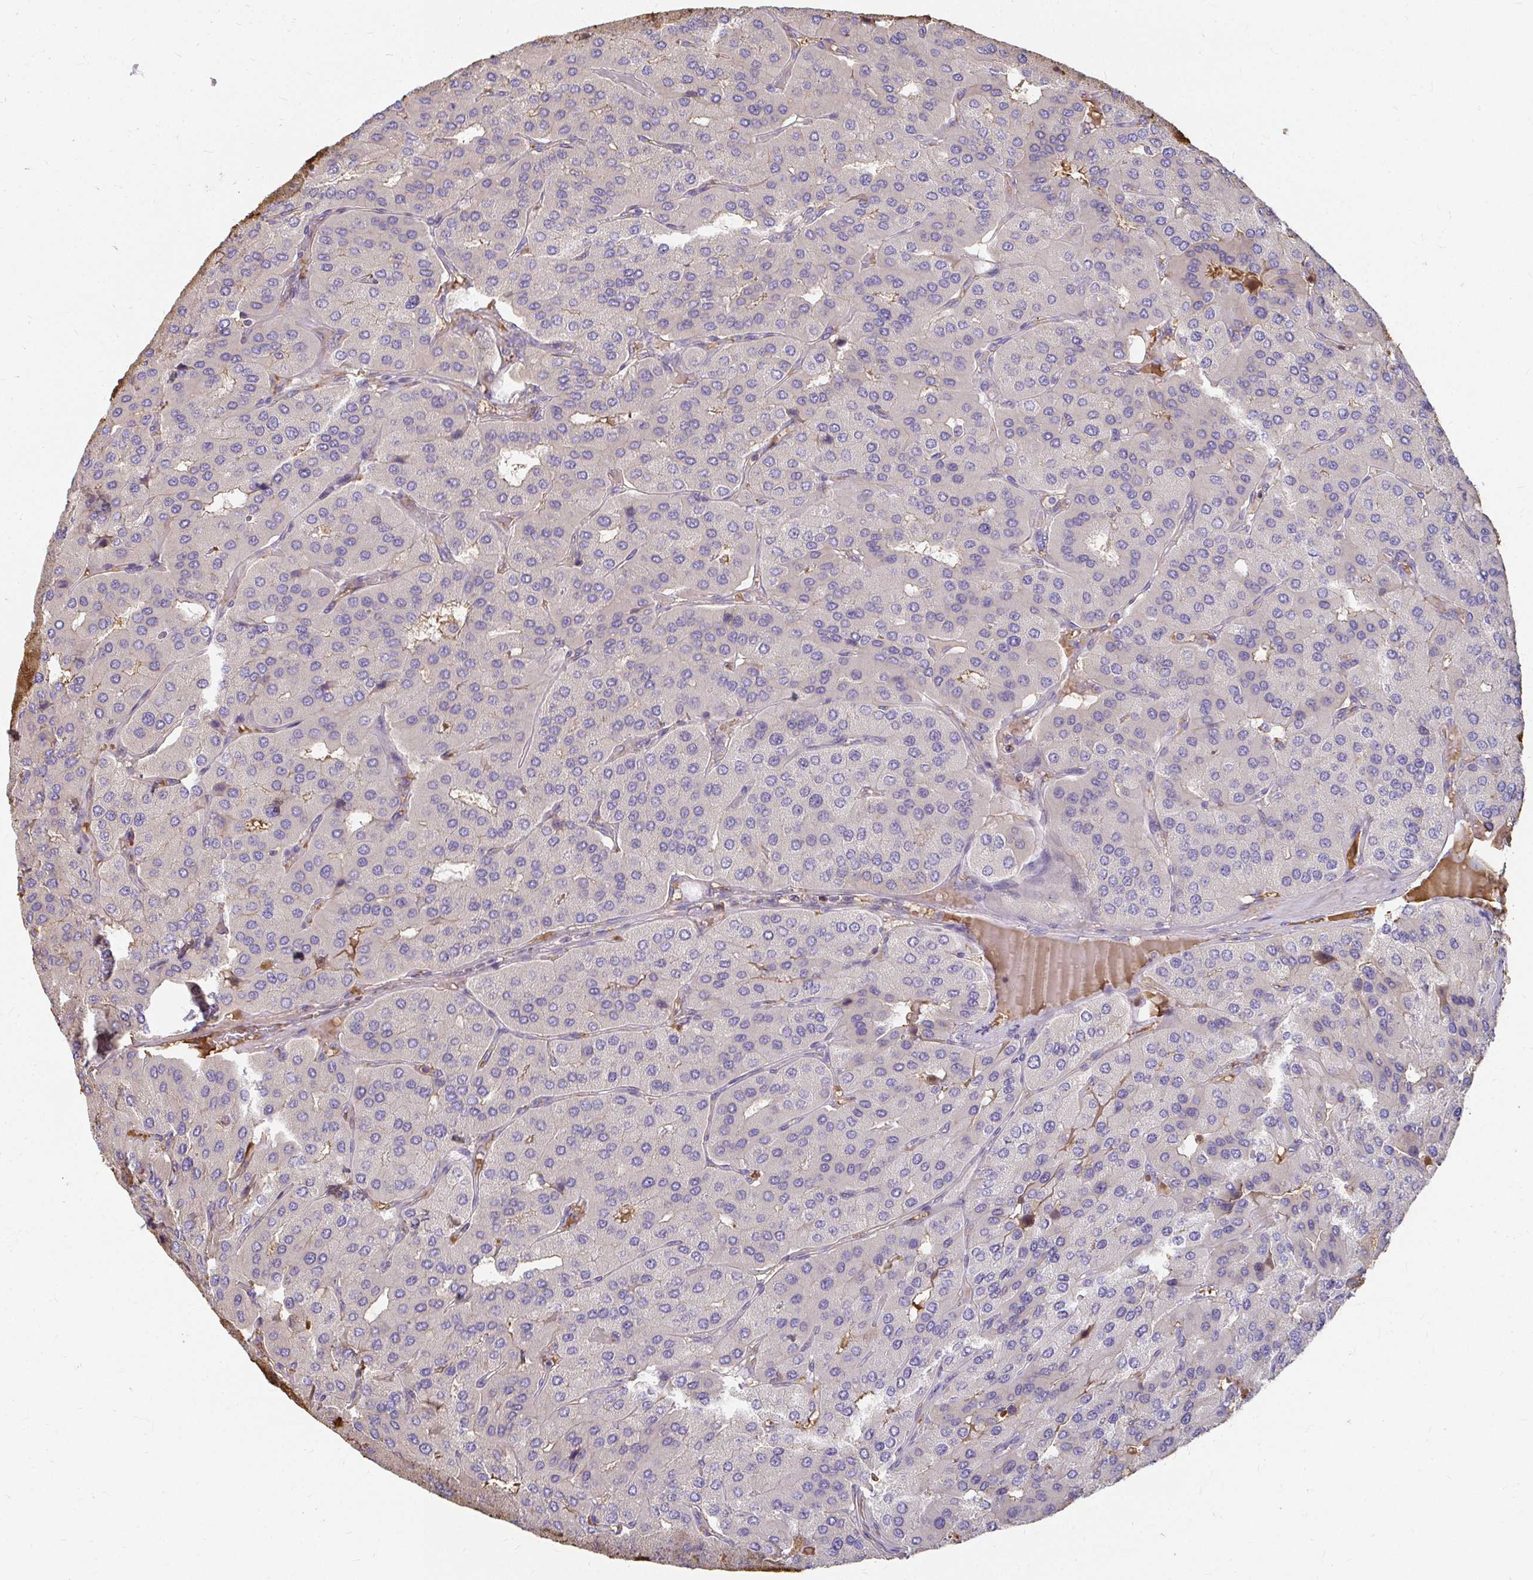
{"staining": {"intensity": "negative", "quantity": "none", "location": "none"}, "tissue": "parathyroid gland", "cell_type": "Glandular cells", "image_type": "normal", "snomed": [{"axis": "morphology", "description": "Normal tissue, NOS"}, {"axis": "morphology", "description": "Adenoma, NOS"}, {"axis": "topography", "description": "Parathyroid gland"}], "caption": "Human parathyroid gland stained for a protein using IHC exhibits no positivity in glandular cells.", "gene": "LOXL4", "patient": {"sex": "female", "age": 86}}